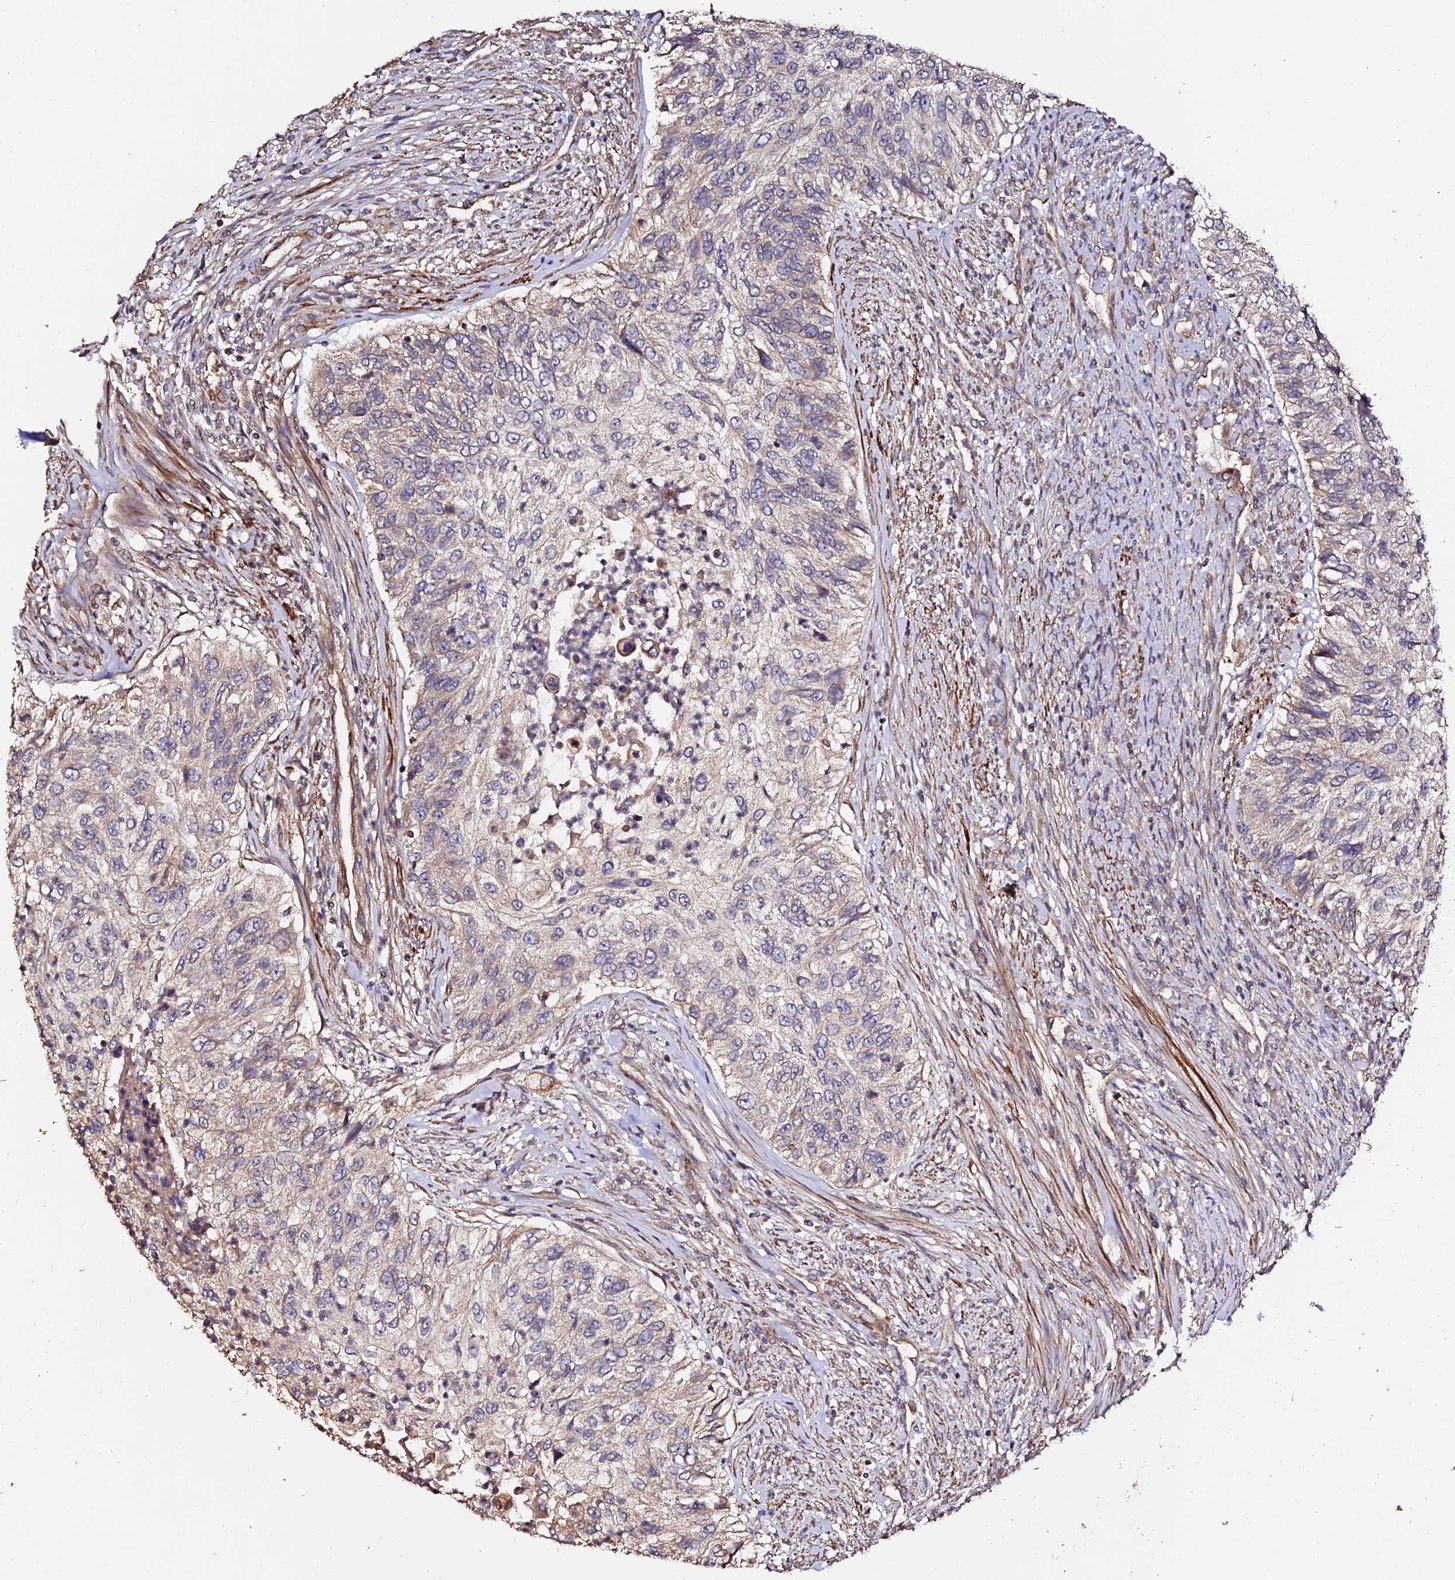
{"staining": {"intensity": "negative", "quantity": "none", "location": "none"}, "tissue": "urothelial cancer", "cell_type": "Tumor cells", "image_type": "cancer", "snomed": [{"axis": "morphology", "description": "Urothelial carcinoma, High grade"}, {"axis": "topography", "description": "Urinary bladder"}], "caption": "An immunohistochemistry (IHC) histopathology image of urothelial cancer is shown. There is no staining in tumor cells of urothelial cancer.", "gene": "TDO2", "patient": {"sex": "female", "age": 60}}